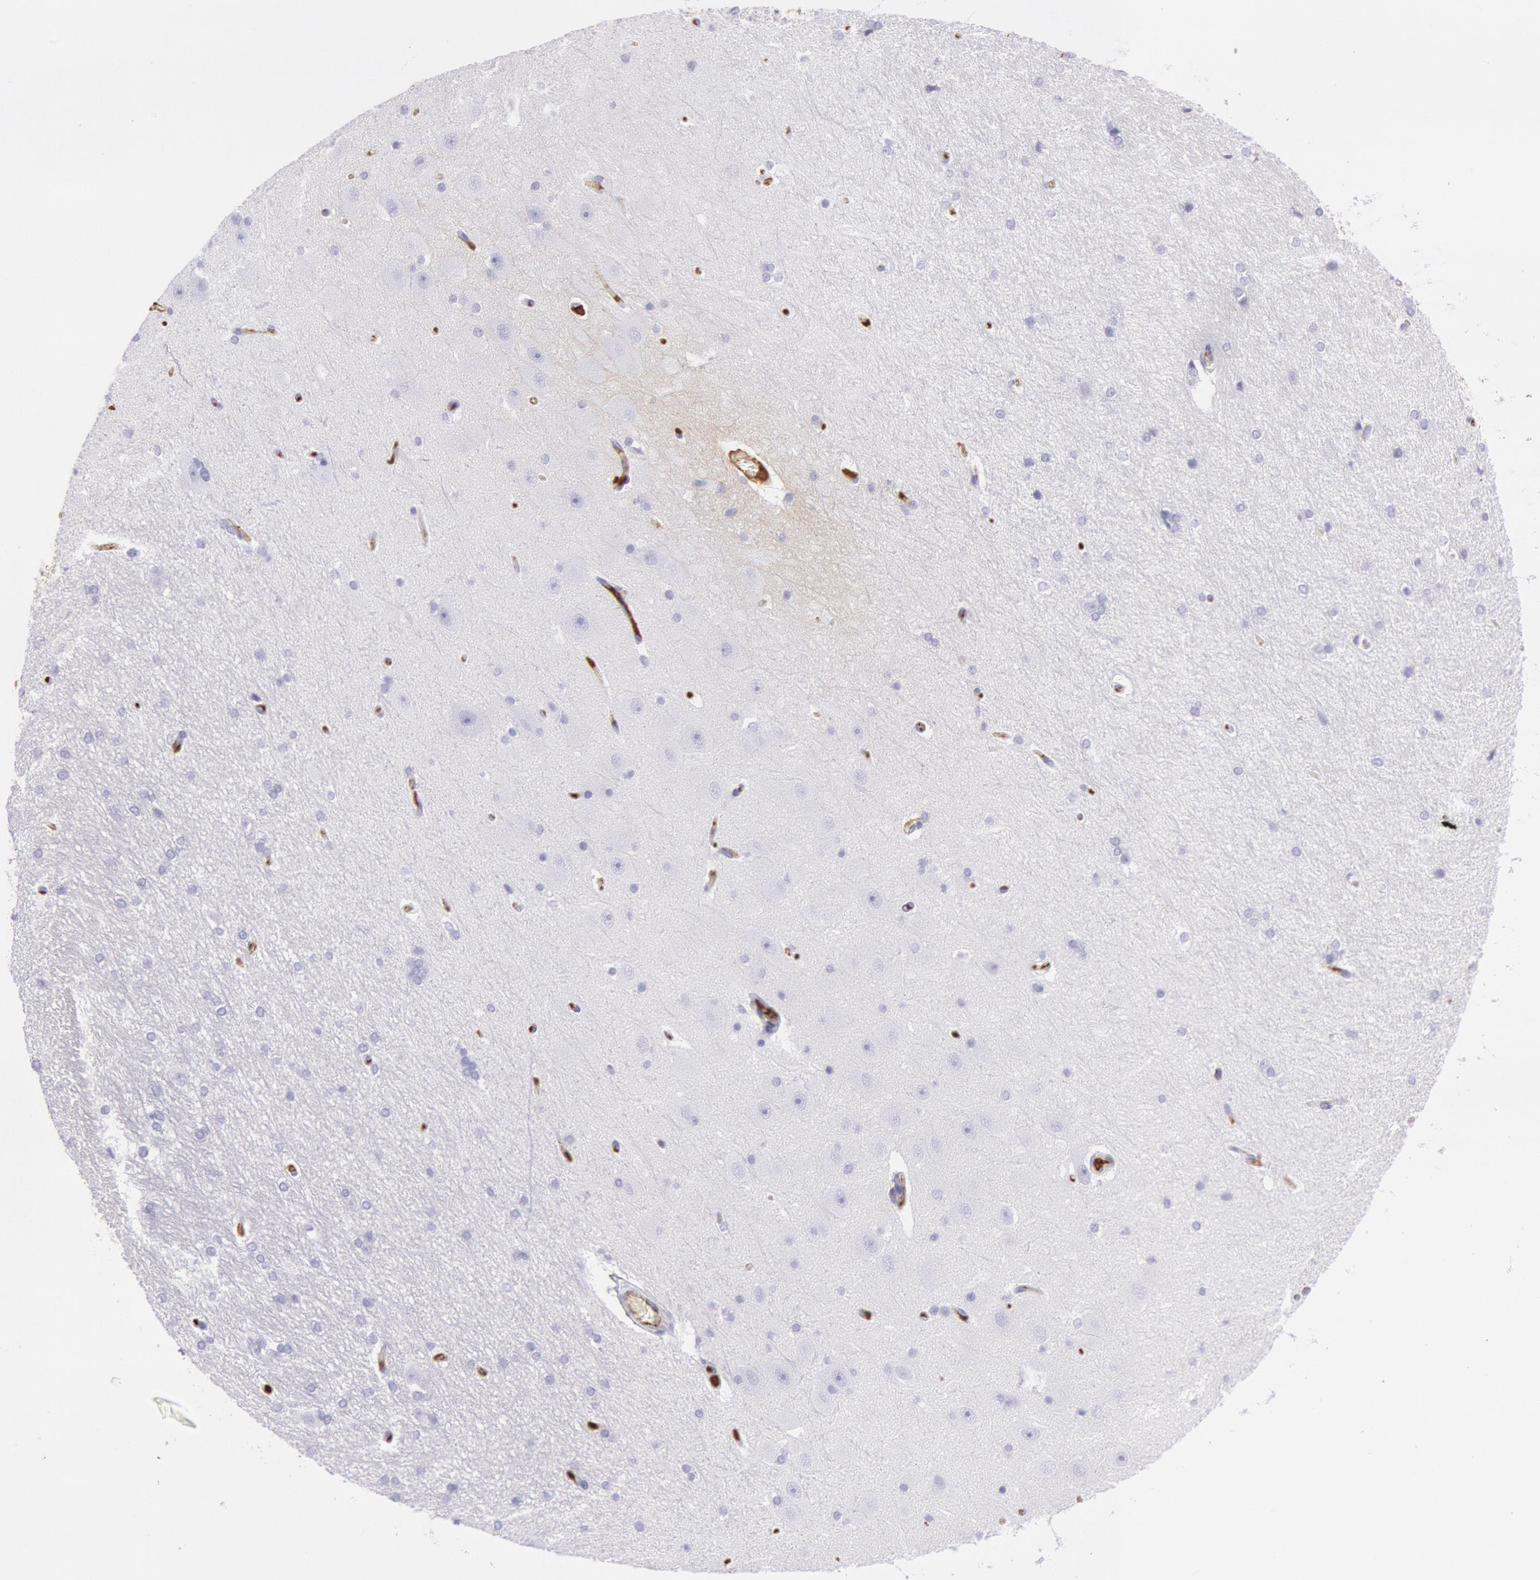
{"staining": {"intensity": "negative", "quantity": "none", "location": "none"}, "tissue": "hippocampus", "cell_type": "Glial cells", "image_type": "normal", "snomed": [{"axis": "morphology", "description": "Normal tissue, NOS"}, {"axis": "topography", "description": "Hippocampus"}], "caption": "This is a histopathology image of IHC staining of unremarkable hippocampus, which shows no expression in glial cells.", "gene": "IGHG1", "patient": {"sex": "female", "age": 19}}